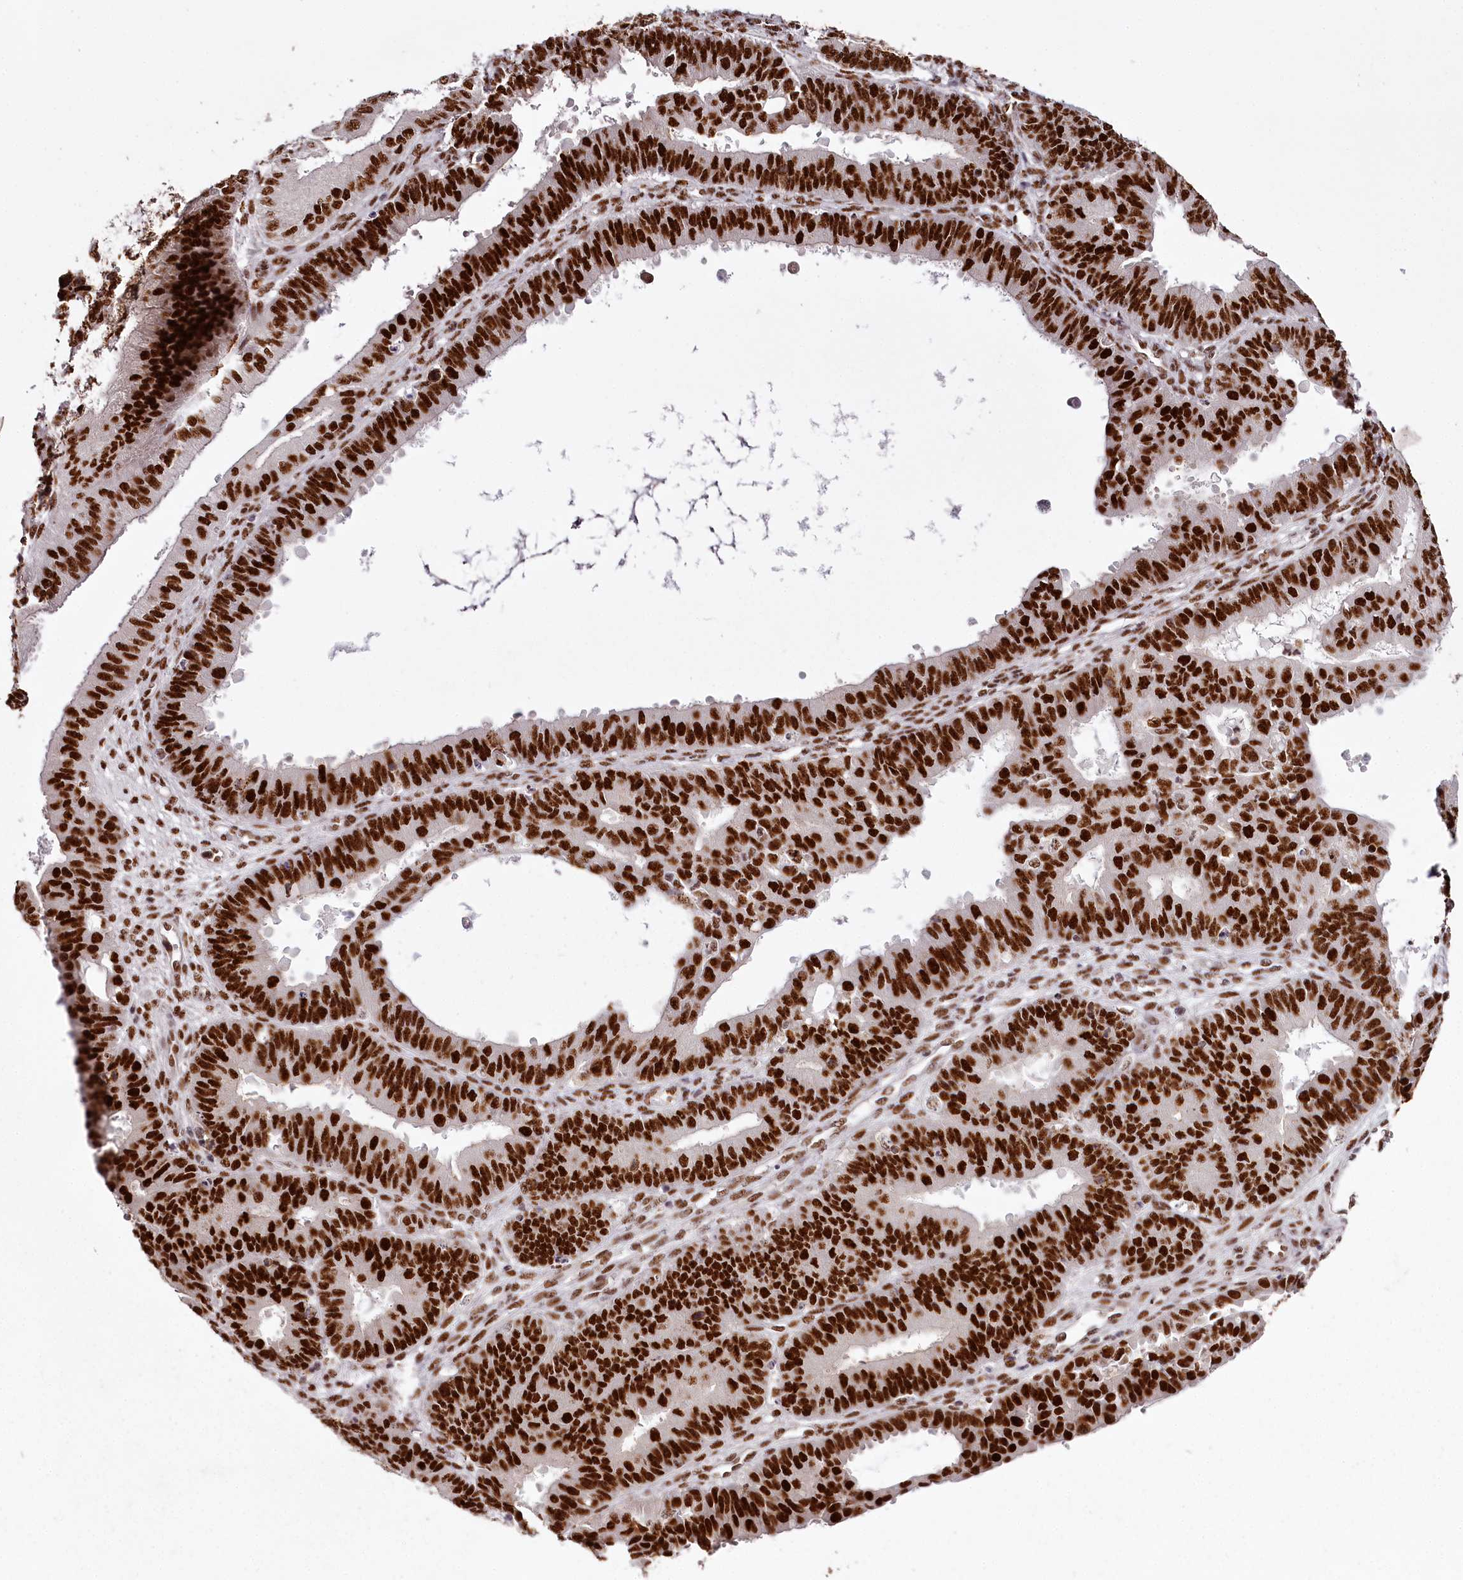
{"staining": {"intensity": "strong", "quantity": ">75%", "location": "nuclear"}, "tissue": "ovarian cancer", "cell_type": "Tumor cells", "image_type": "cancer", "snomed": [{"axis": "morphology", "description": "Carcinoma, endometroid"}, {"axis": "topography", "description": "Appendix"}, {"axis": "topography", "description": "Ovary"}], "caption": "This is a histology image of IHC staining of ovarian endometroid carcinoma, which shows strong positivity in the nuclear of tumor cells.", "gene": "PSPC1", "patient": {"sex": "female", "age": 42}}